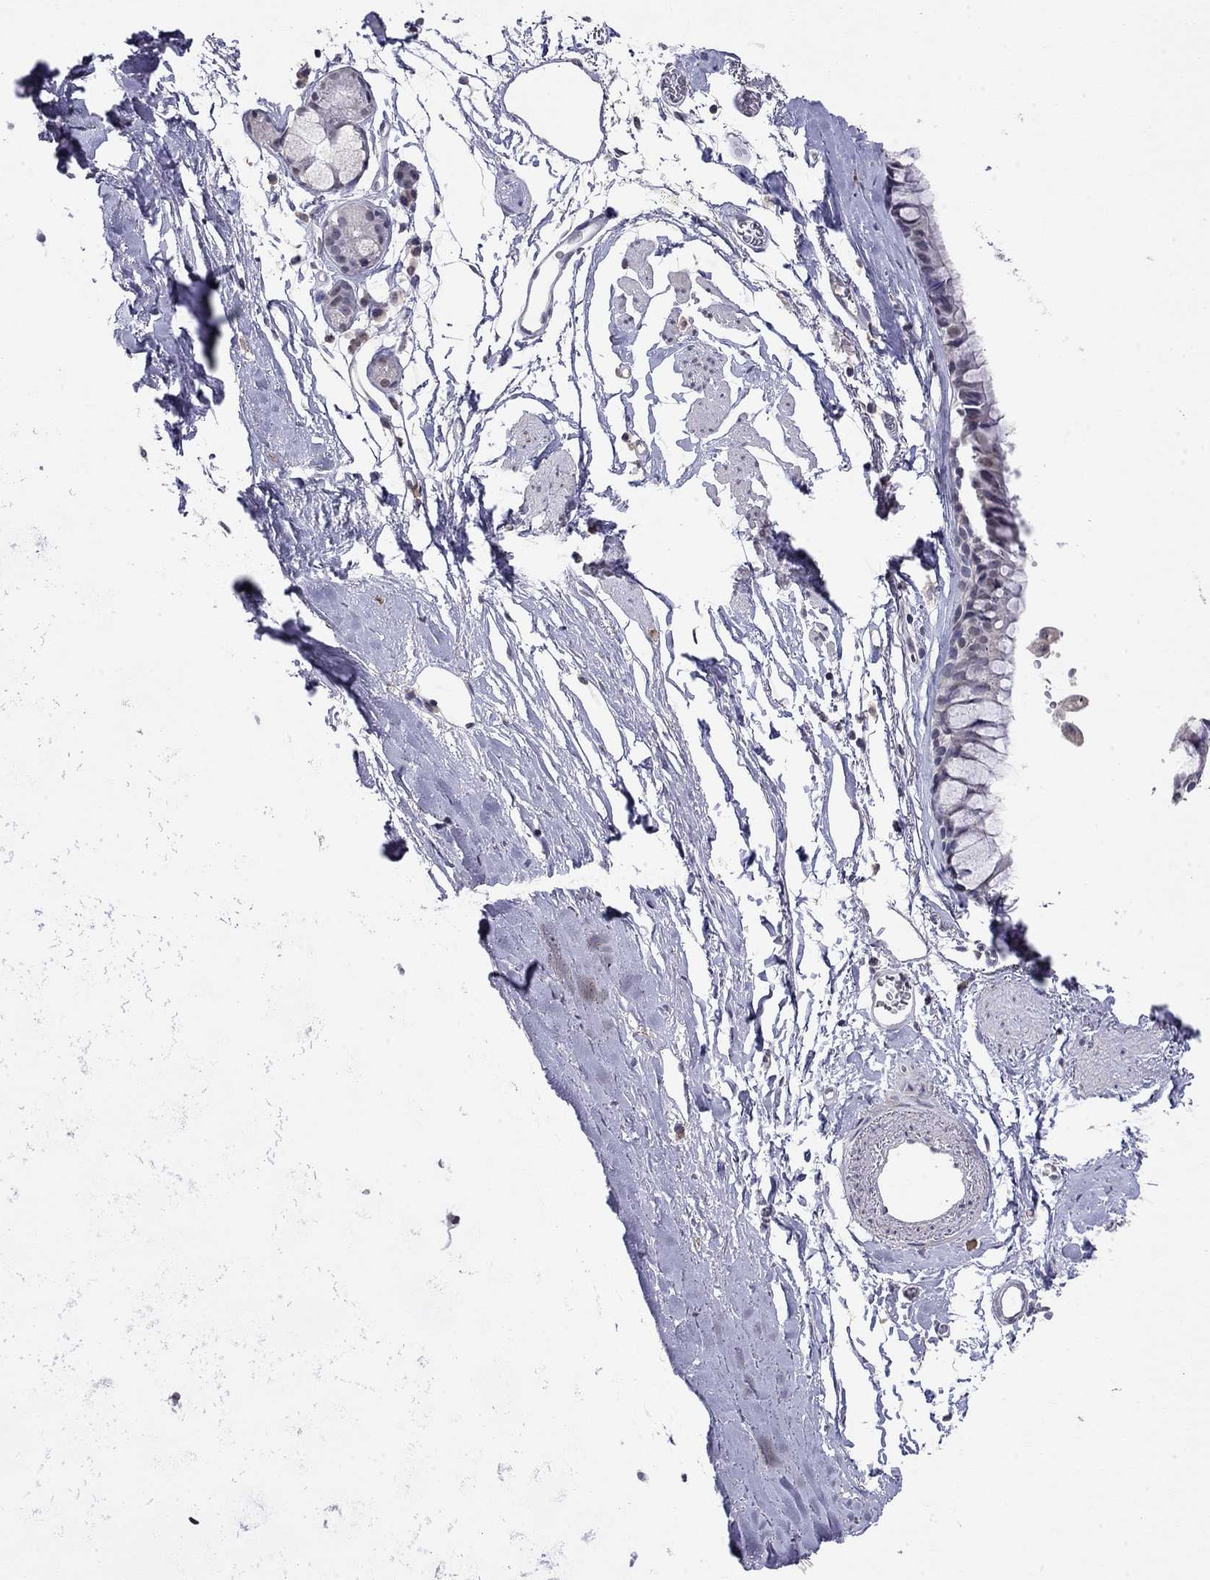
{"staining": {"intensity": "negative", "quantity": "none", "location": "none"}, "tissue": "bronchus", "cell_type": "Respiratory epithelial cells", "image_type": "normal", "snomed": [{"axis": "morphology", "description": "Normal tissue, NOS"}, {"axis": "morphology", "description": "Squamous cell carcinoma, NOS"}, {"axis": "topography", "description": "Cartilage tissue"}, {"axis": "topography", "description": "Bronchus"}], "caption": "The image exhibits no staining of respiratory epithelial cells in unremarkable bronchus. Brightfield microscopy of immunohistochemistry (IHC) stained with DAB (brown) and hematoxylin (blue), captured at high magnification.", "gene": "WNK3", "patient": {"sex": "male", "age": 72}}